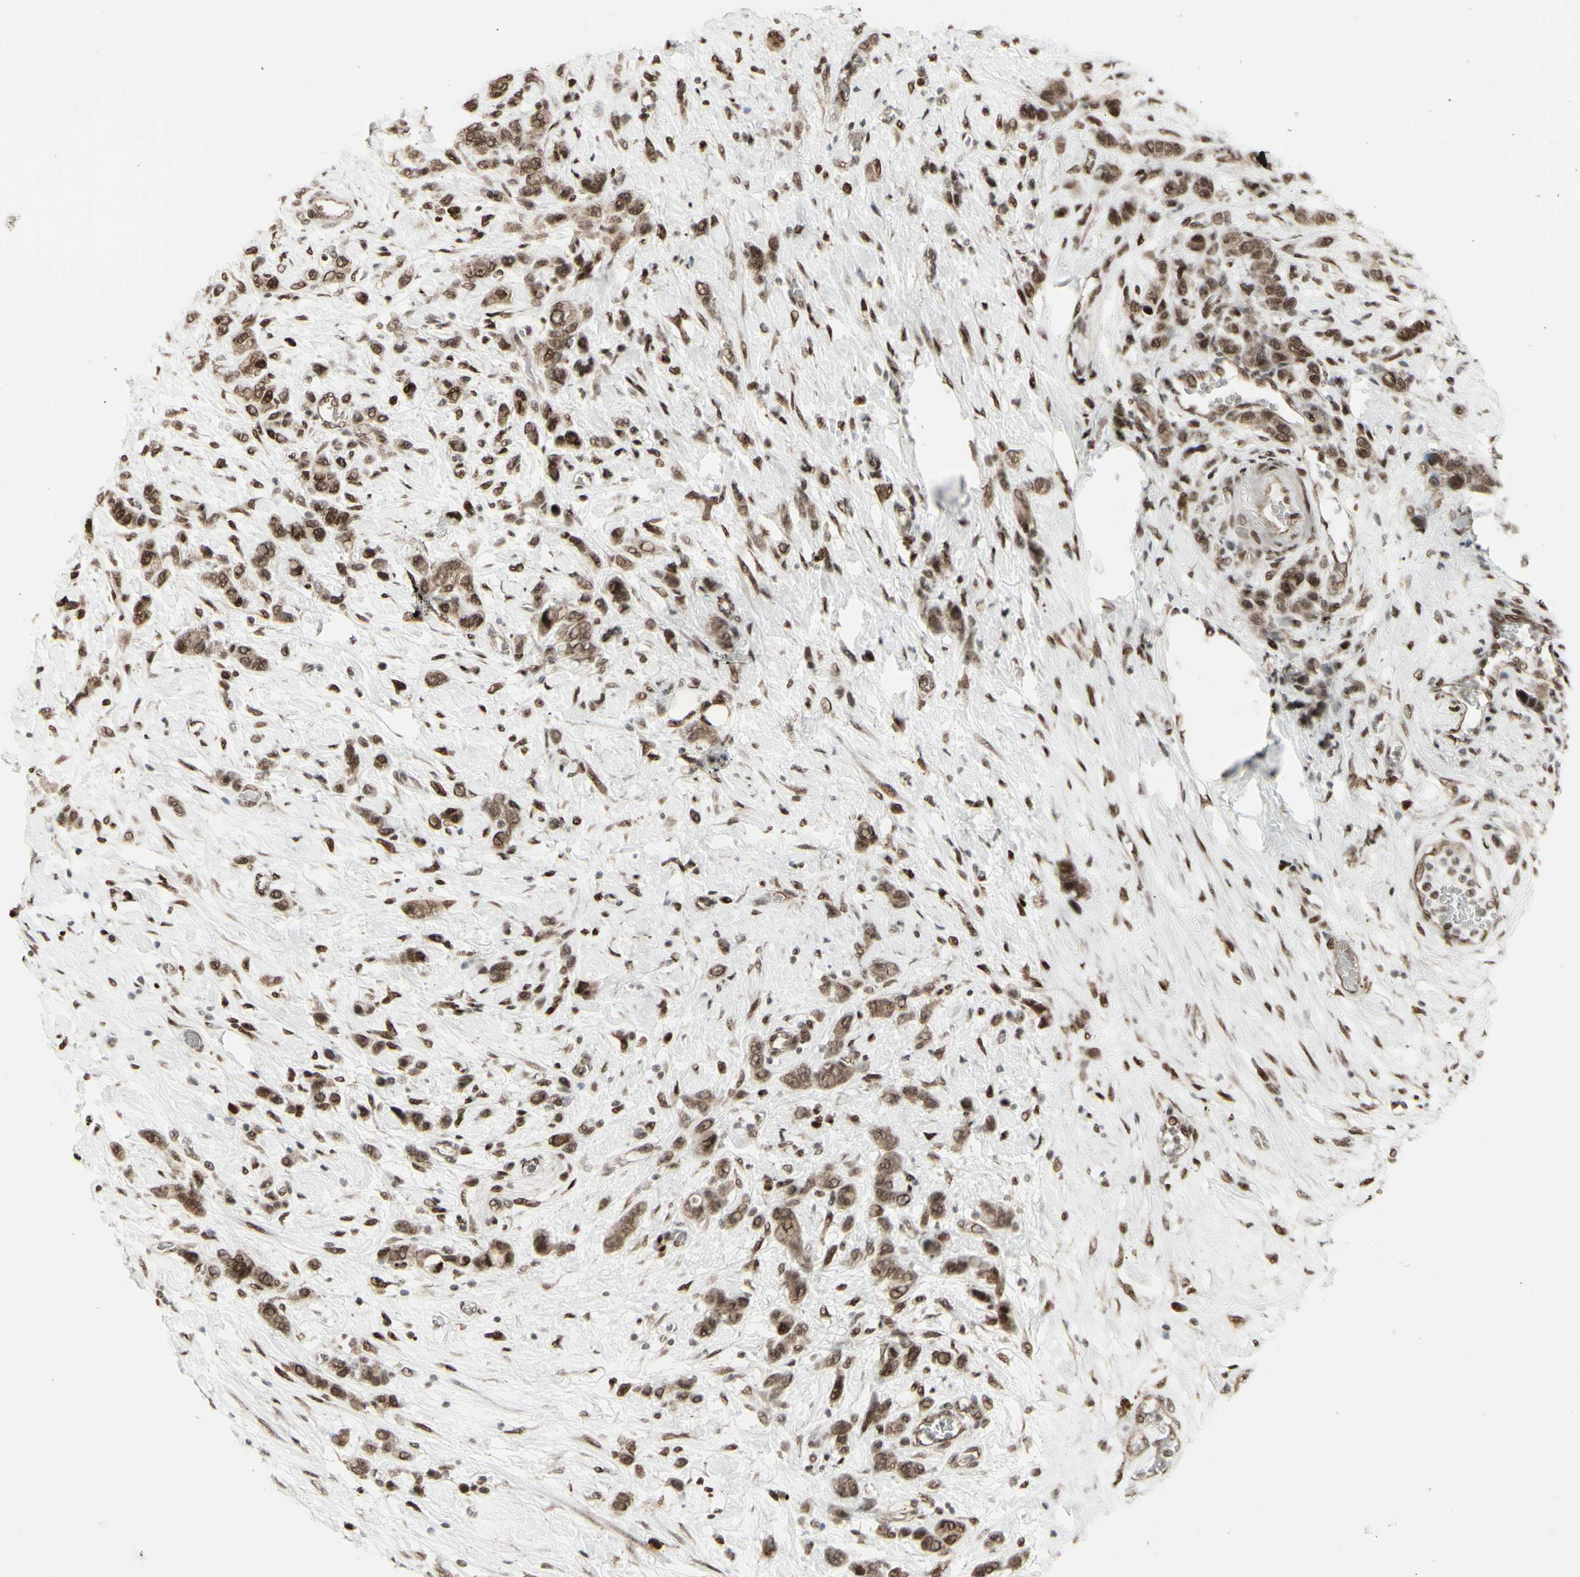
{"staining": {"intensity": "moderate", "quantity": ">75%", "location": "cytoplasmic/membranous,nuclear"}, "tissue": "stomach cancer", "cell_type": "Tumor cells", "image_type": "cancer", "snomed": [{"axis": "morphology", "description": "Adenocarcinoma, NOS"}, {"axis": "morphology", "description": "Adenocarcinoma, High grade"}, {"axis": "topography", "description": "Stomach, upper"}, {"axis": "topography", "description": "Stomach, lower"}], "caption": "Adenocarcinoma (high-grade) (stomach) was stained to show a protein in brown. There is medium levels of moderate cytoplasmic/membranous and nuclear positivity in approximately >75% of tumor cells. (DAB IHC, brown staining for protein, blue staining for nuclei).", "gene": "CBX1", "patient": {"sex": "female", "age": 65}}